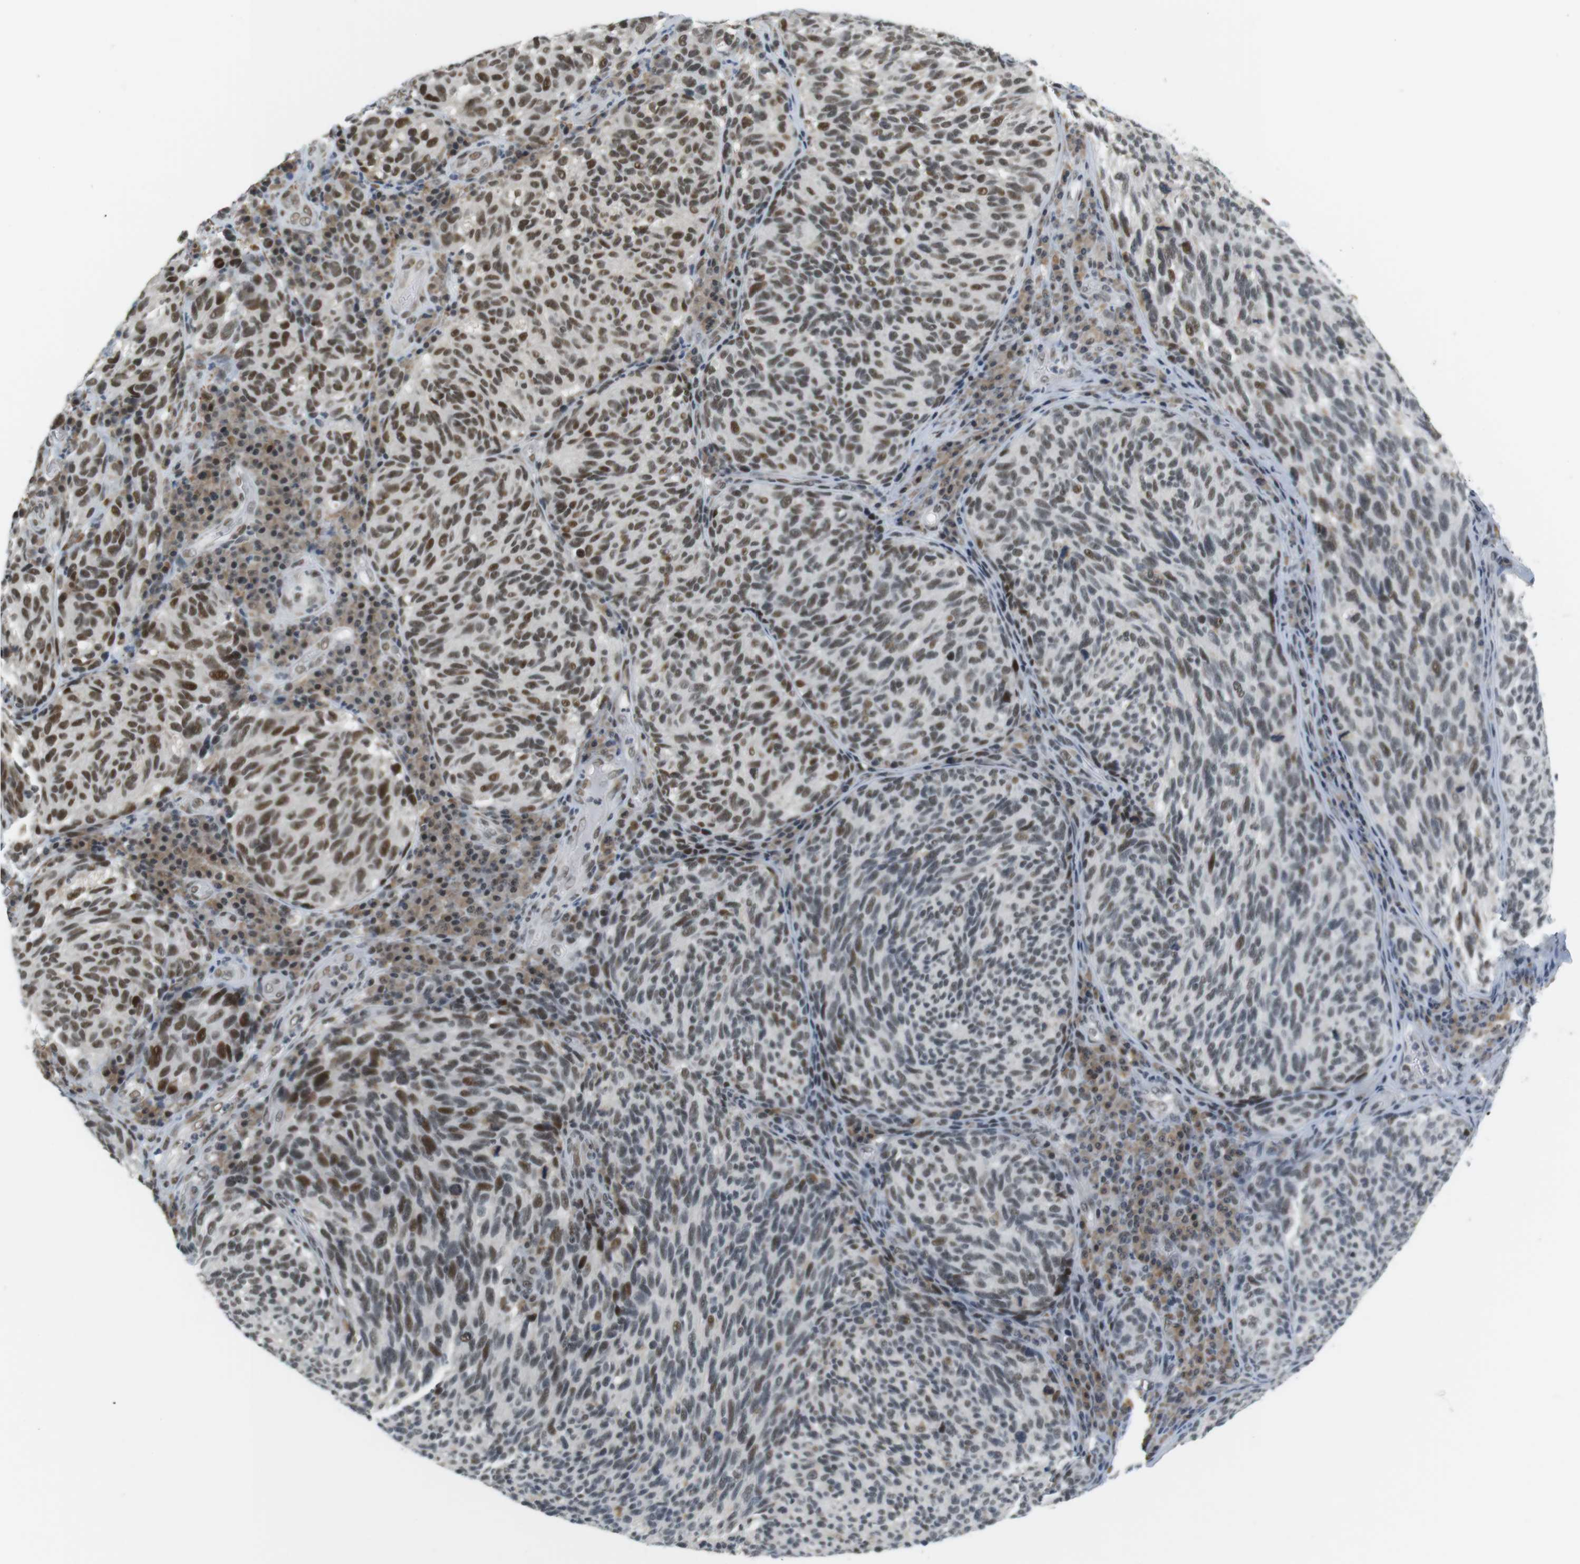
{"staining": {"intensity": "moderate", "quantity": ">75%", "location": "nuclear"}, "tissue": "melanoma", "cell_type": "Tumor cells", "image_type": "cancer", "snomed": [{"axis": "morphology", "description": "Malignant melanoma, NOS"}, {"axis": "topography", "description": "Skin"}], "caption": "A high-resolution histopathology image shows immunohistochemistry staining of melanoma, which shows moderate nuclear staining in about >75% of tumor cells.", "gene": "RNF38", "patient": {"sex": "female", "age": 73}}